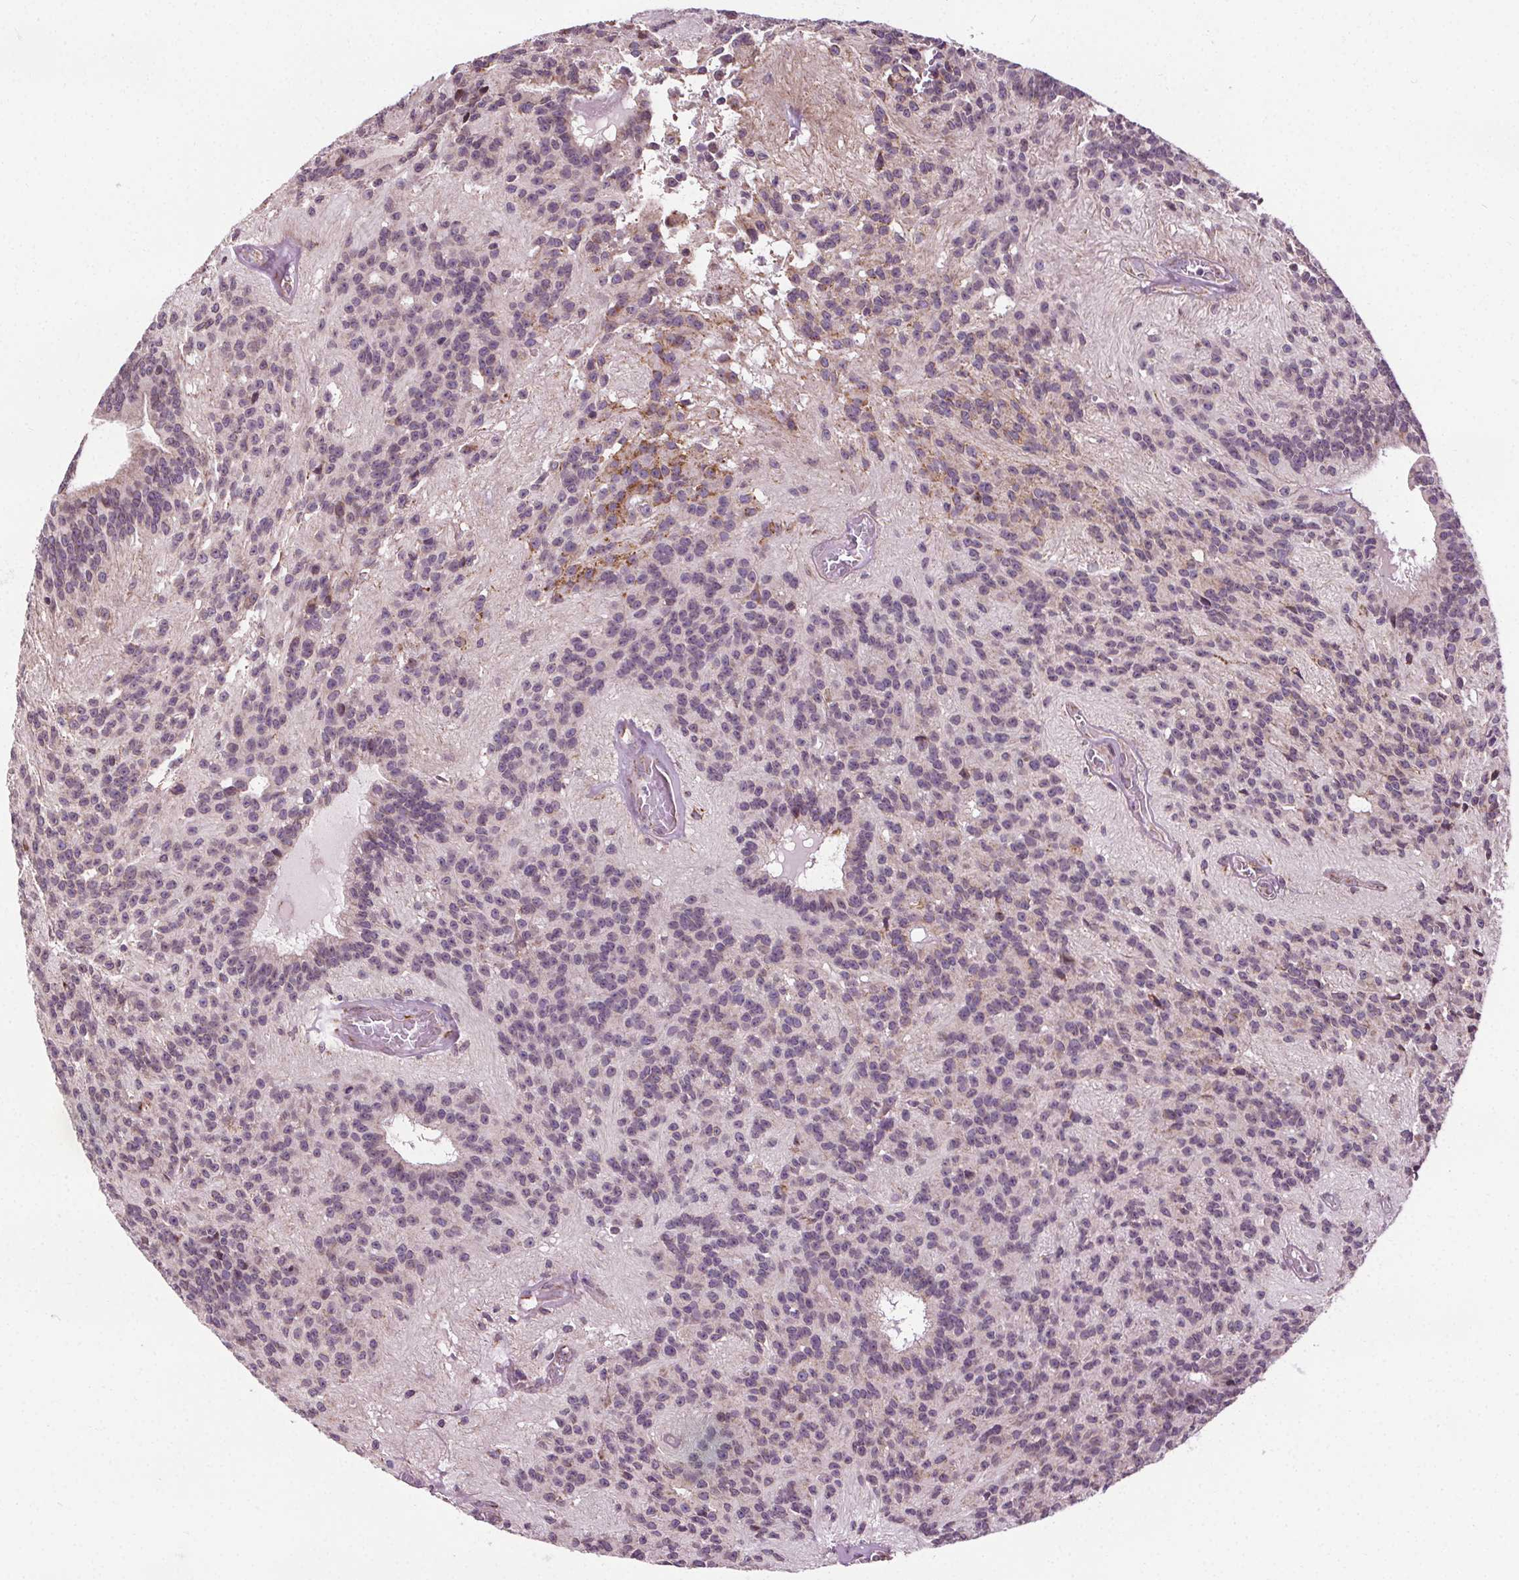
{"staining": {"intensity": "negative", "quantity": "none", "location": "none"}, "tissue": "glioma", "cell_type": "Tumor cells", "image_type": "cancer", "snomed": [{"axis": "morphology", "description": "Glioma, malignant, Low grade"}, {"axis": "topography", "description": "Brain"}], "caption": "This image is of glioma stained with immunohistochemistry (IHC) to label a protein in brown with the nuclei are counter-stained blue. There is no expression in tumor cells.", "gene": "LFNG", "patient": {"sex": "male", "age": 31}}